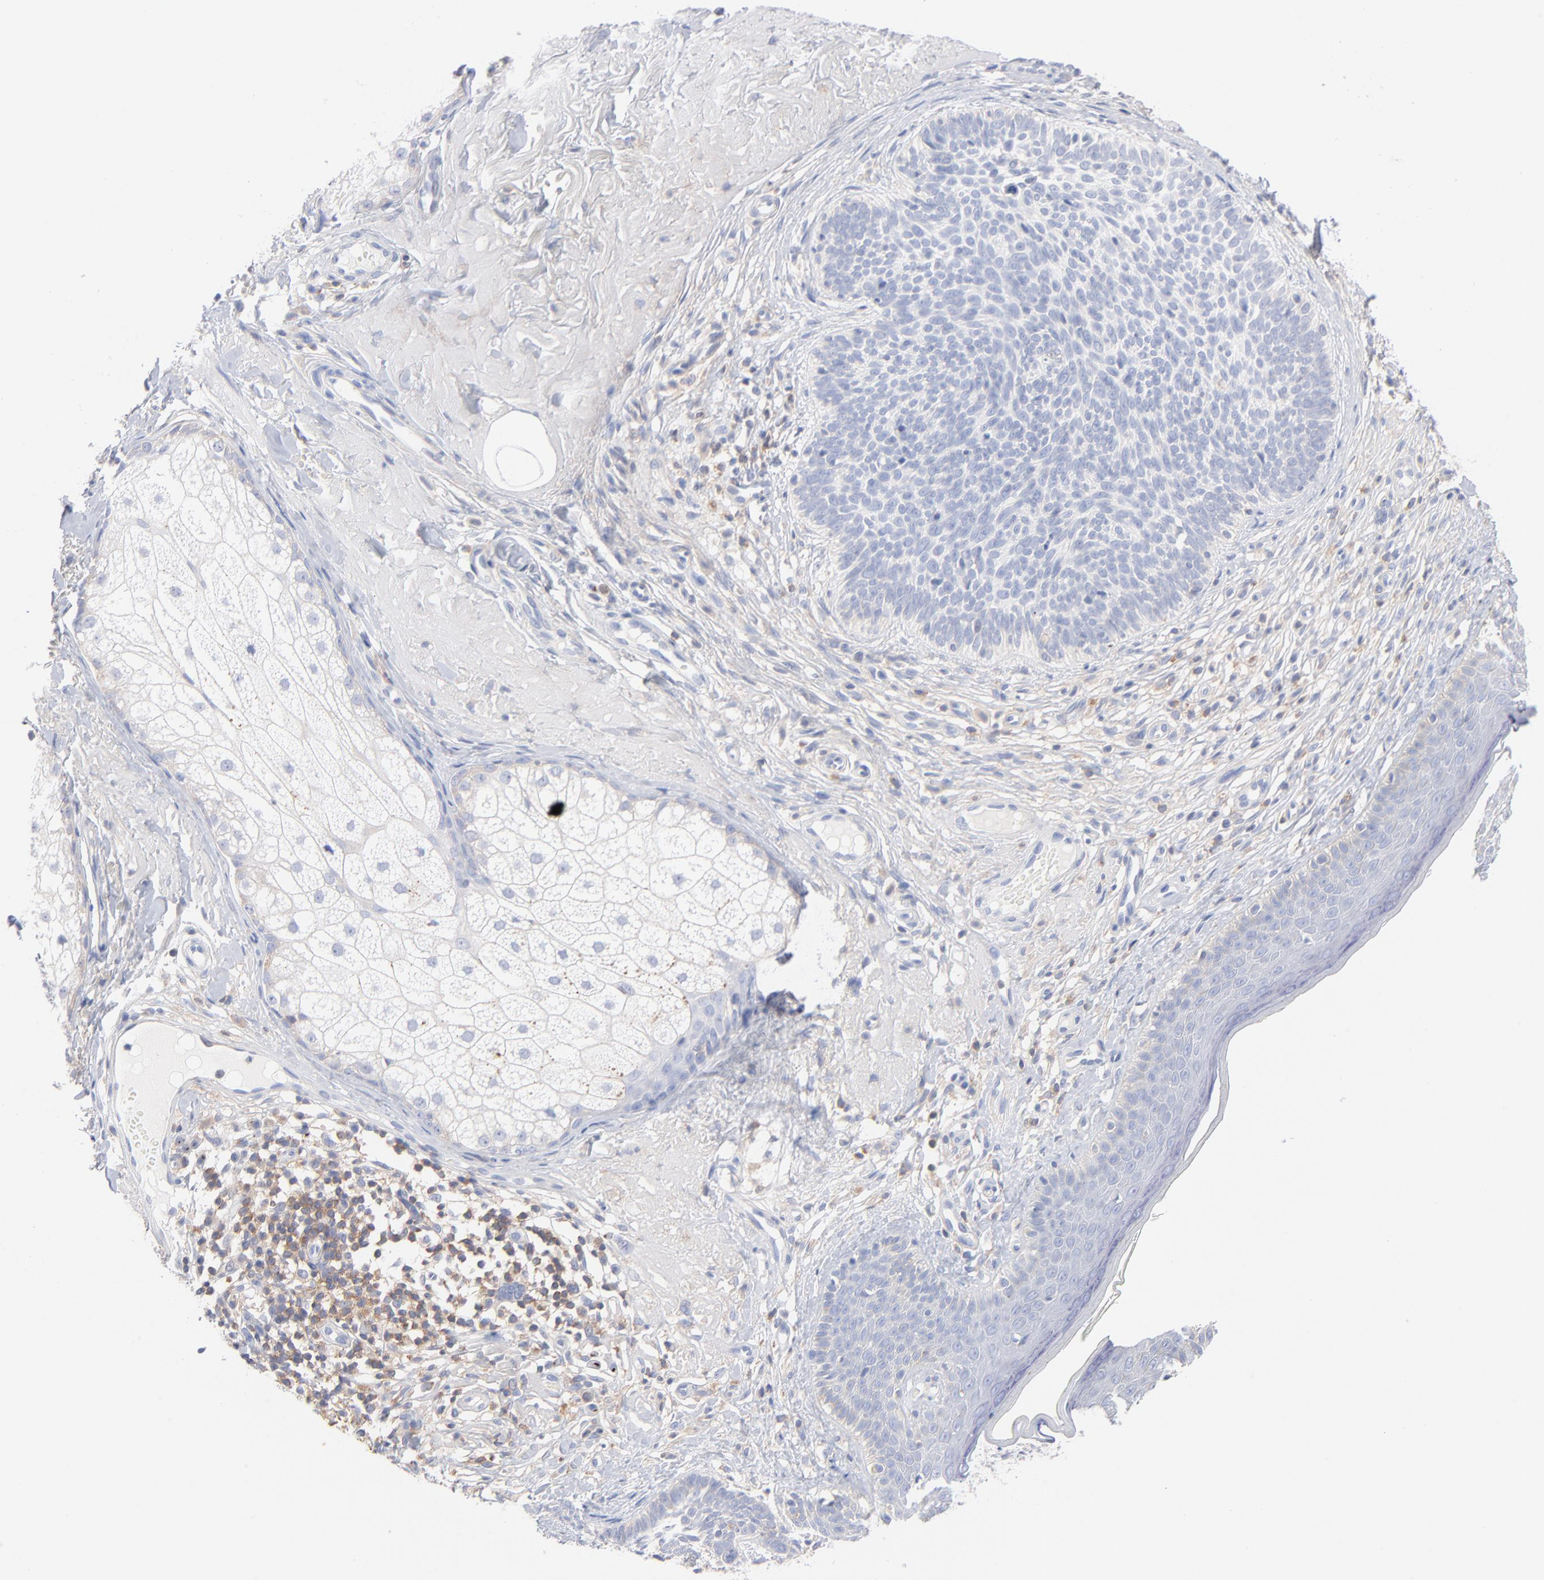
{"staining": {"intensity": "negative", "quantity": "none", "location": "none"}, "tissue": "skin cancer", "cell_type": "Tumor cells", "image_type": "cancer", "snomed": [{"axis": "morphology", "description": "Basal cell carcinoma"}, {"axis": "topography", "description": "Skin"}], "caption": "Immunohistochemistry micrograph of neoplastic tissue: human basal cell carcinoma (skin) stained with DAB exhibits no significant protein staining in tumor cells.", "gene": "SEPTIN6", "patient": {"sex": "male", "age": 74}}